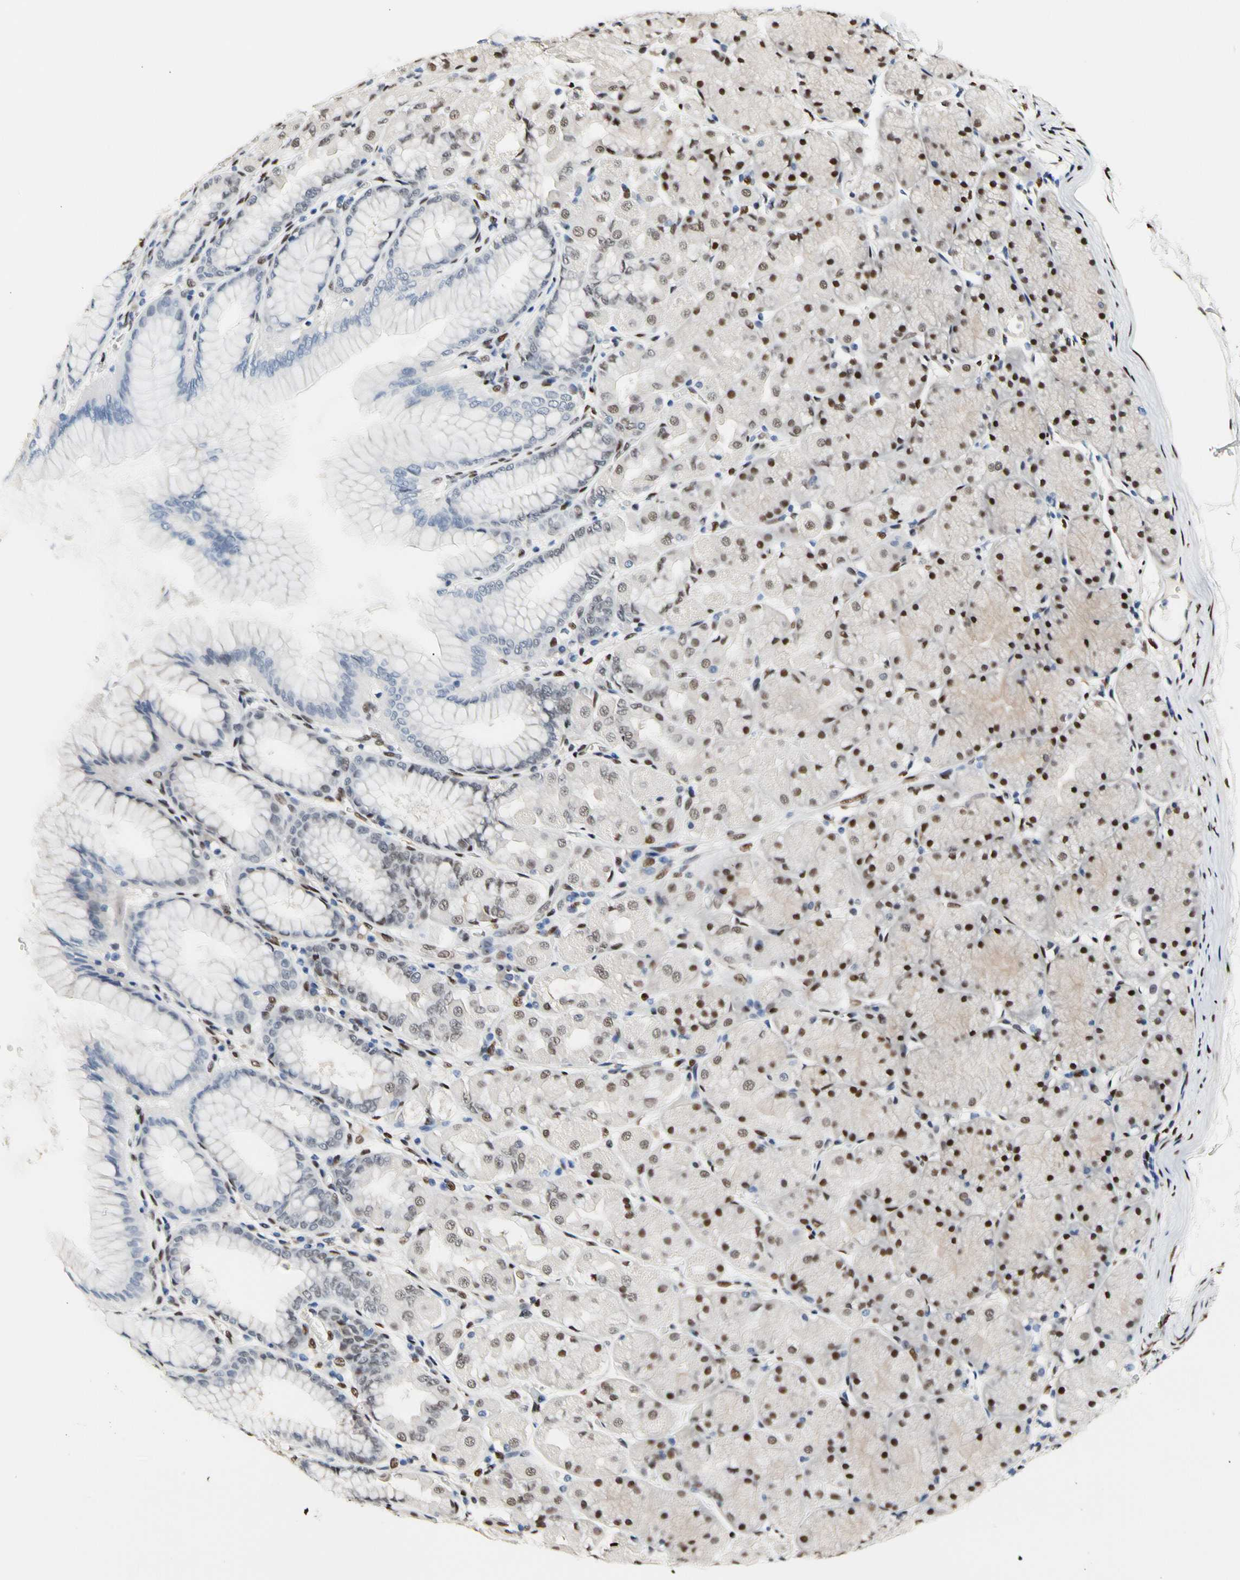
{"staining": {"intensity": "moderate", "quantity": "25%-75%", "location": "nuclear"}, "tissue": "stomach", "cell_type": "Glandular cells", "image_type": "normal", "snomed": [{"axis": "morphology", "description": "Normal tissue, NOS"}, {"axis": "topography", "description": "Stomach, upper"}], "caption": "High-power microscopy captured an immunohistochemistry image of unremarkable stomach, revealing moderate nuclear expression in approximately 25%-75% of glandular cells.", "gene": "NFIA", "patient": {"sex": "female", "age": 56}}